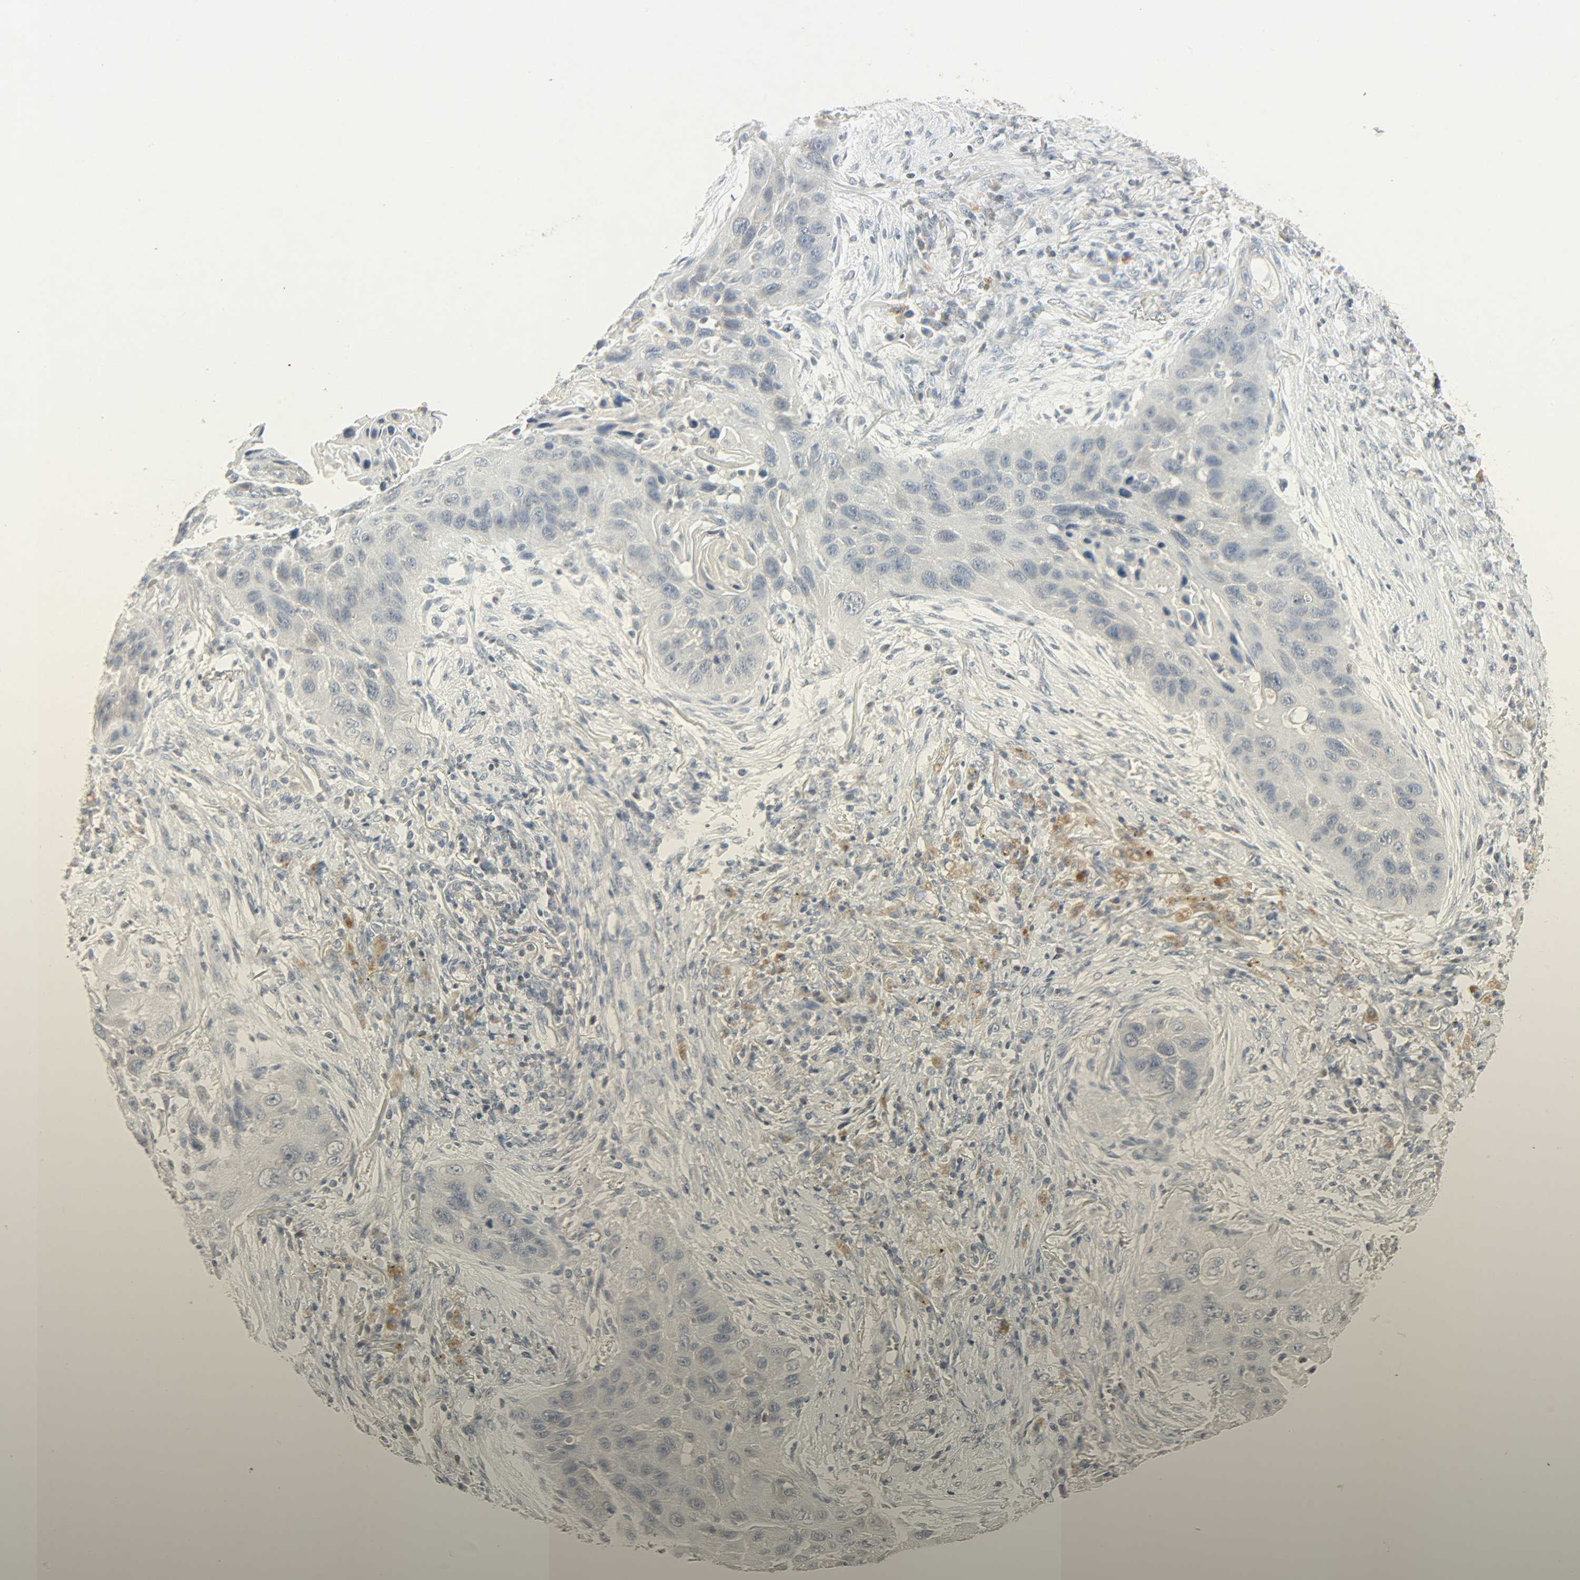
{"staining": {"intensity": "negative", "quantity": "none", "location": "none"}, "tissue": "lung cancer", "cell_type": "Tumor cells", "image_type": "cancer", "snomed": [{"axis": "morphology", "description": "Squamous cell carcinoma, NOS"}, {"axis": "topography", "description": "Lung"}], "caption": "An immunohistochemistry photomicrograph of squamous cell carcinoma (lung) is shown. There is no staining in tumor cells of squamous cell carcinoma (lung).", "gene": "CAMK4", "patient": {"sex": "female", "age": 67}}